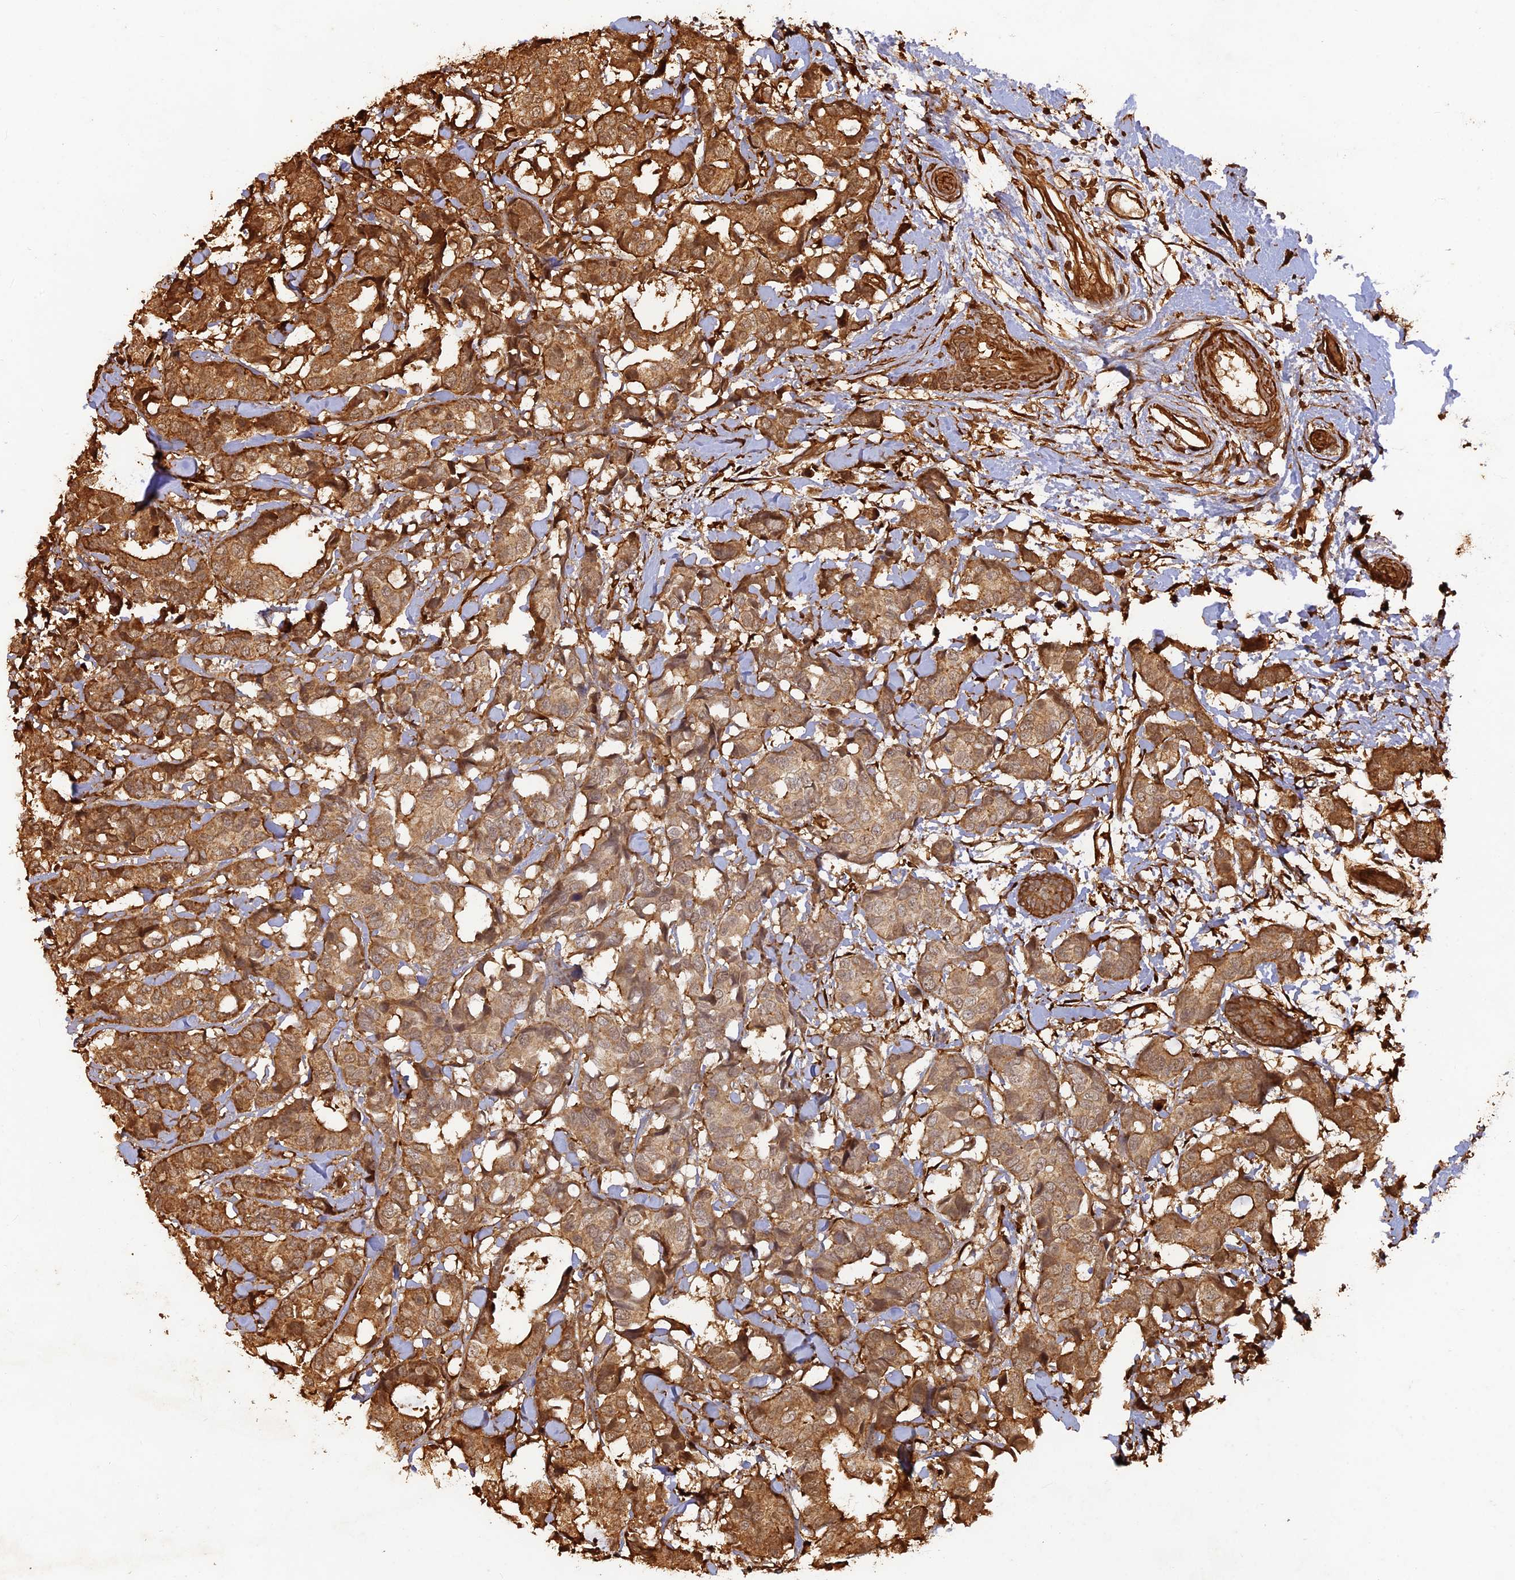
{"staining": {"intensity": "moderate", "quantity": ">75%", "location": "cytoplasmic/membranous"}, "tissue": "breast cancer", "cell_type": "Tumor cells", "image_type": "cancer", "snomed": [{"axis": "morphology", "description": "Normal tissue, NOS"}, {"axis": "morphology", "description": "Duct carcinoma"}, {"axis": "topography", "description": "Breast"}], "caption": "Protein staining displays moderate cytoplasmic/membranous staining in about >75% of tumor cells in breast cancer. Using DAB (3,3'-diaminobenzidine) (brown) and hematoxylin (blue) stains, captured at high magnification using brightfield microscopy.", "gene": "CCDC174", "patient": {"sex": "female", "age": 87}}